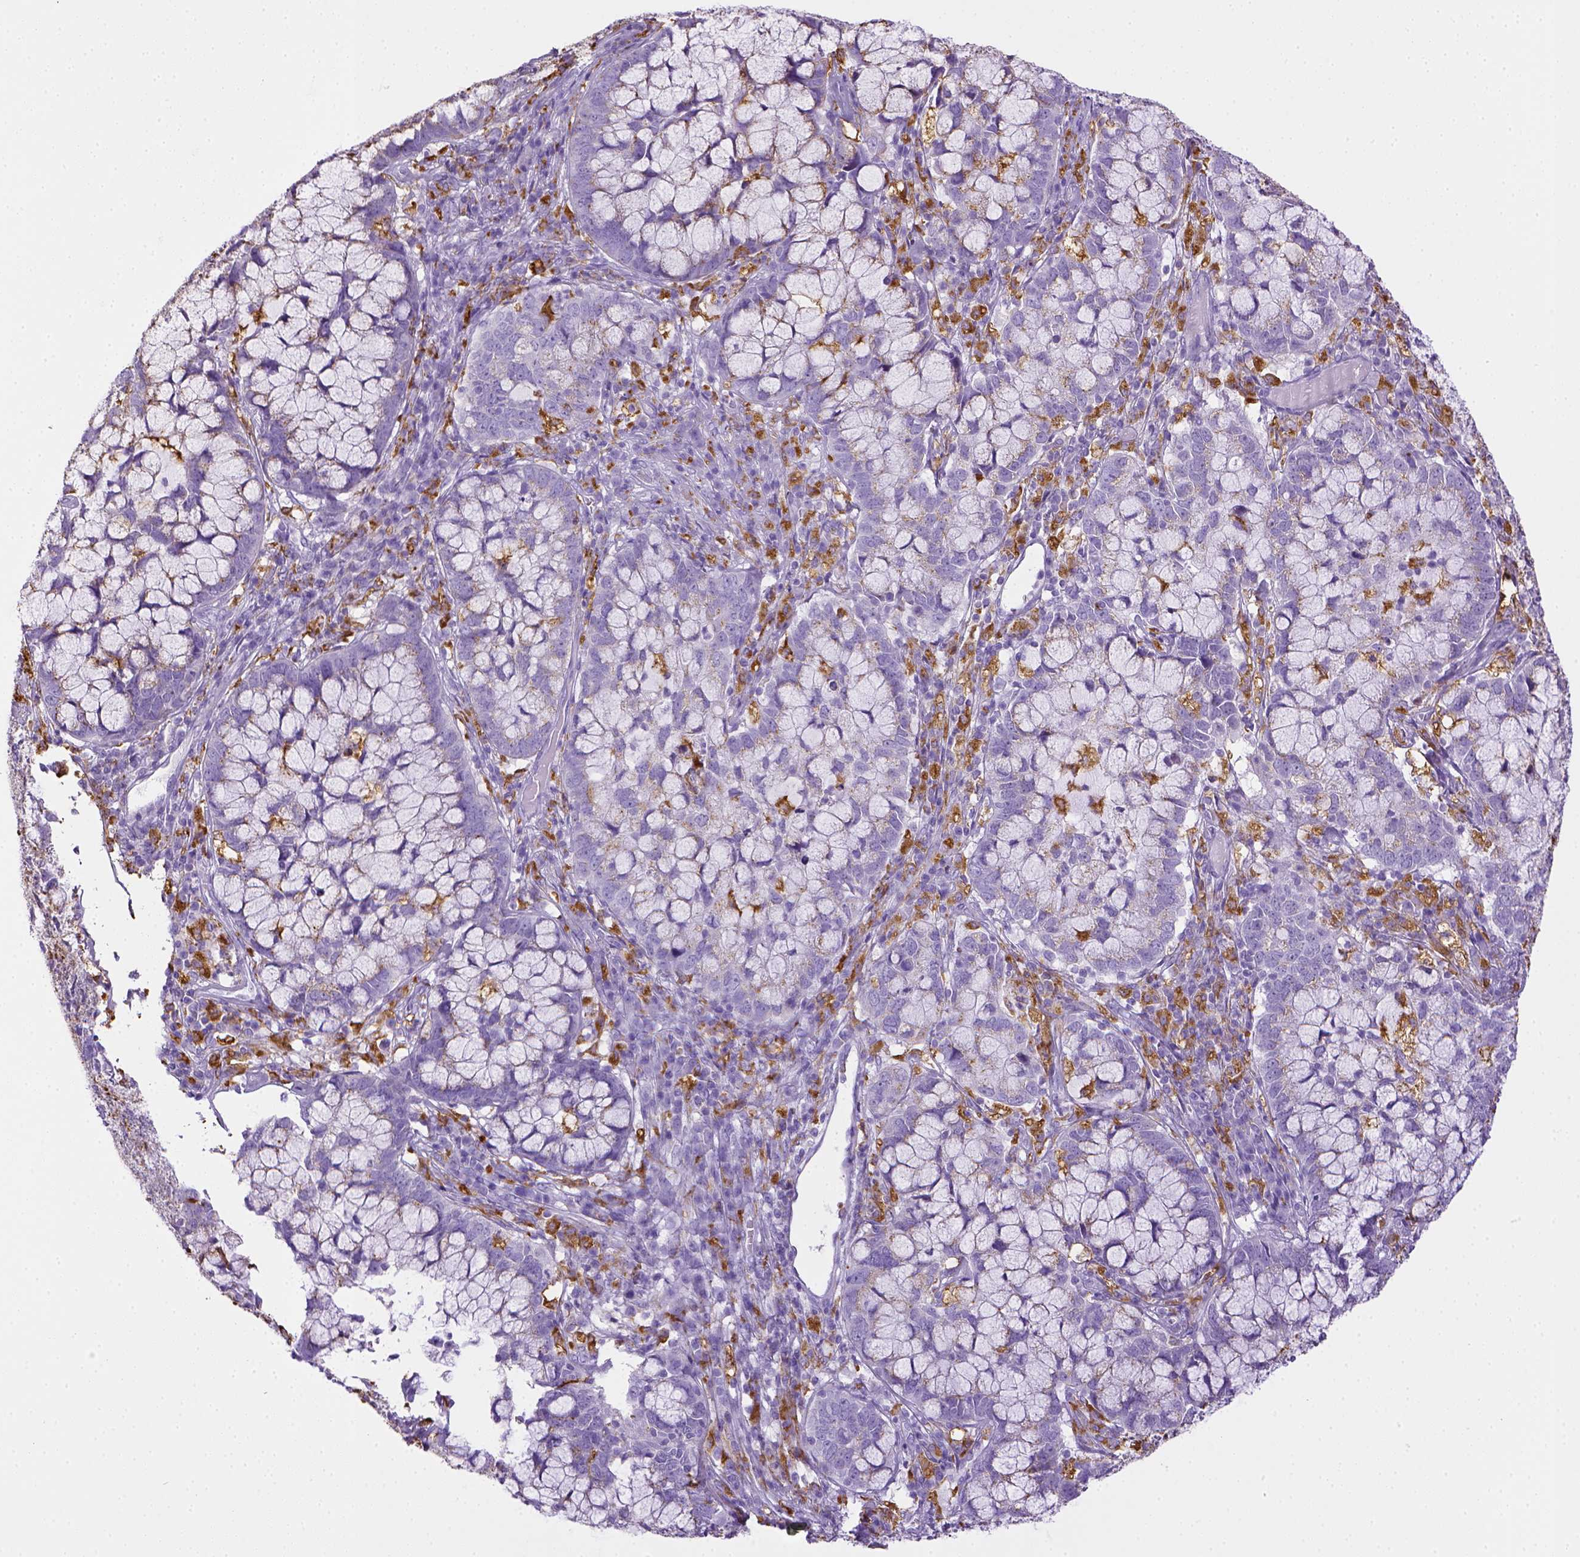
{"staining": {"intensity": "negative", "quantity": "none", "location": "none"}, "tissue": "cervical cancer", "cell_type": "Tumor cells", "image_type": "cancer", "snomed": [{"axis": "morphology", "description": "Adenocarcinoma, NOS"}, {"axis": "topography", "description": "Cervix"}], "caption": "IHC micrograph of cervical cancer stained for a protein (brown), which displays no positivity in tumor cells.", "gene": "CD68", "patient": {"sex": "female", "age": 40}}